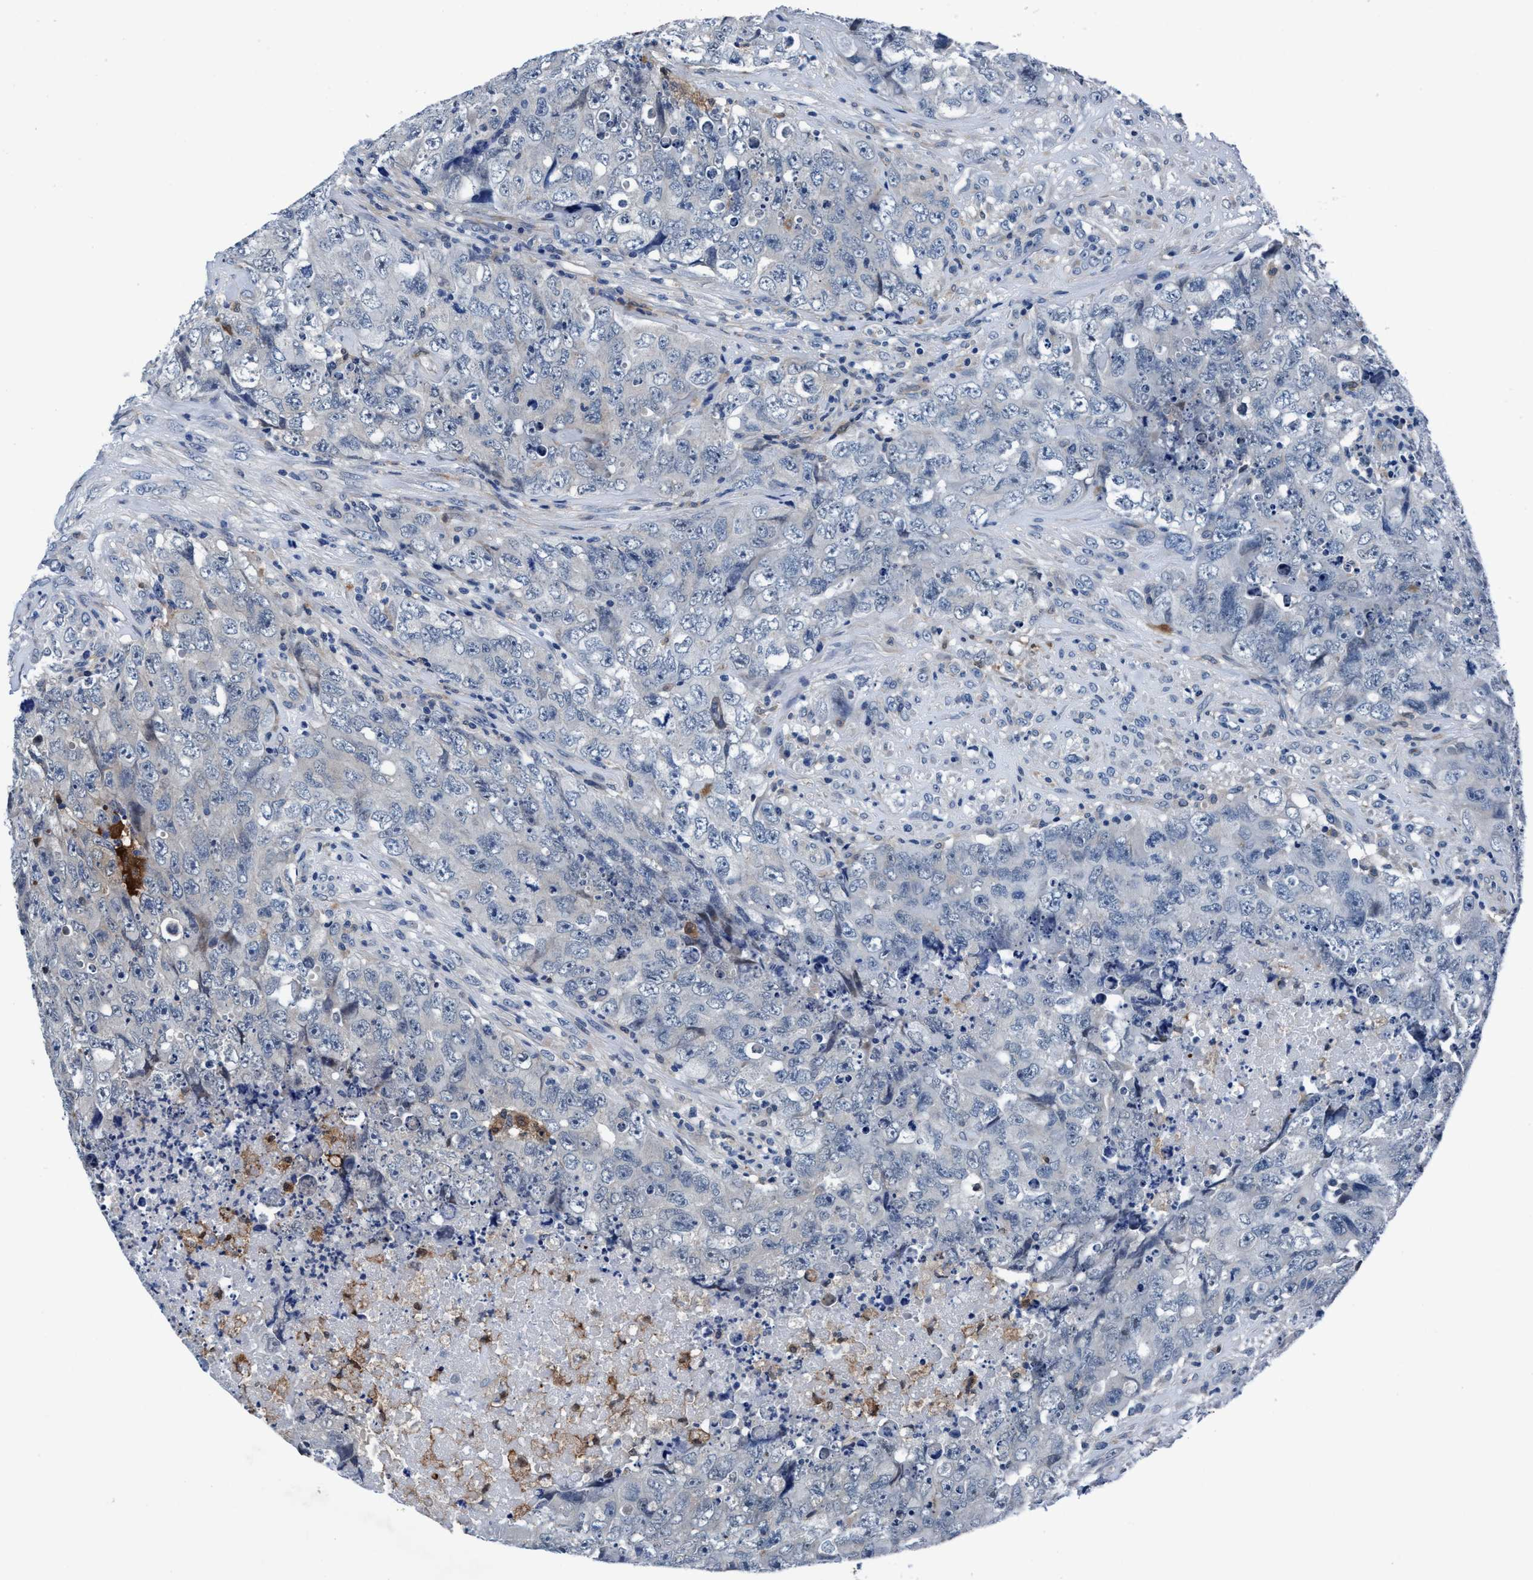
{"staining": {"intensity": "negative", "quantity": "none", "location": "none"}, "tissue": "testis cancer", "cell_type": "Tumor cells", "image_type": "cancer", "snomed": [{"axis": "morphology", "description": "Carcinoma, Embryonal, NOS"}, {"axis": "topography", "description": "Testis"}], "caption": "Tumor cells show no significant protein staining in testis cancer.", "gene": "TMEM94", "patient": {"sex": "male", "age": 32}}